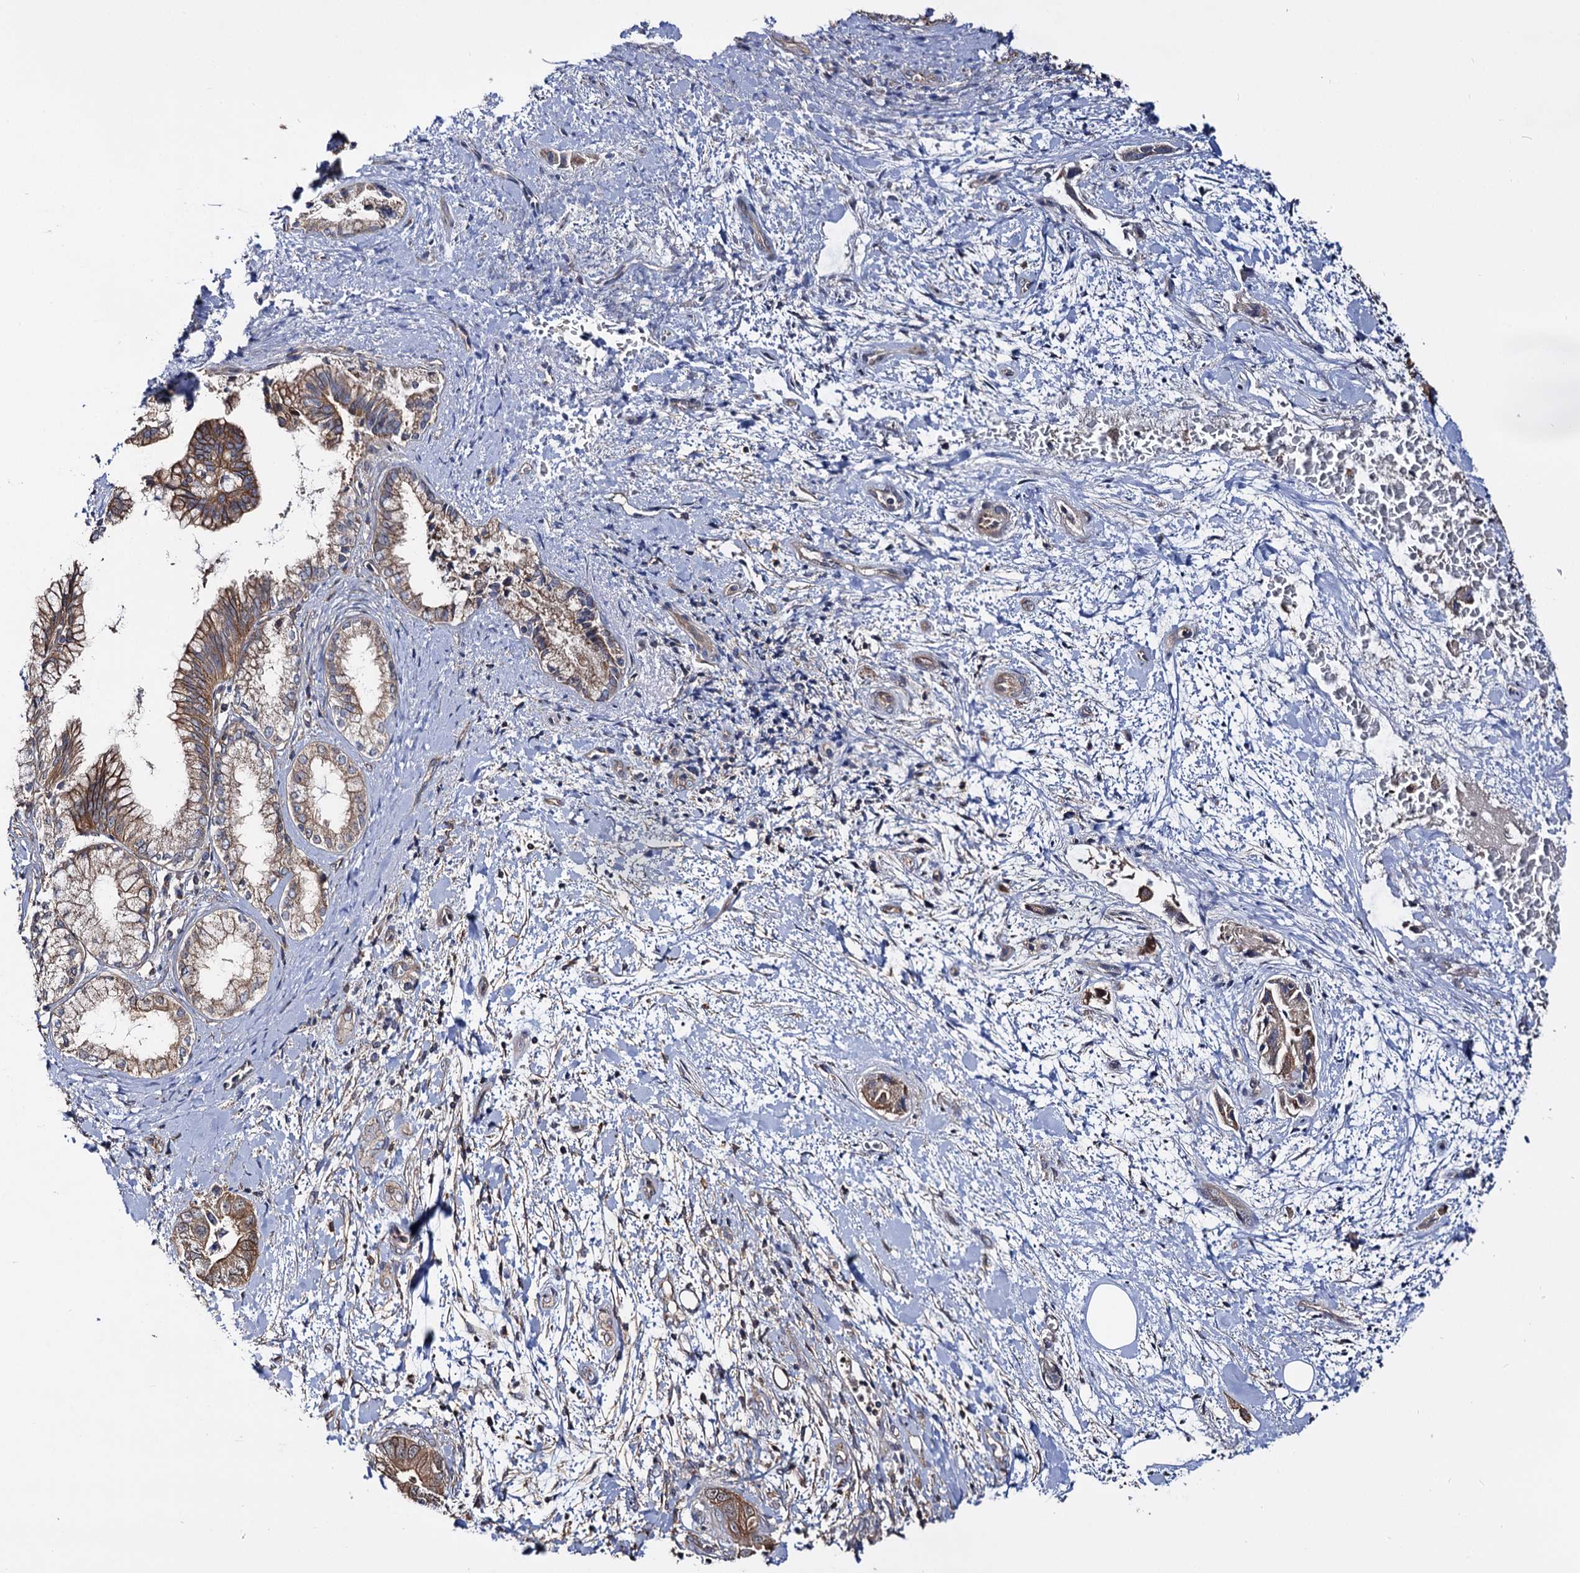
{"staining": {"intensity": "moderate", "quantity": ">75%", "location": "cytoplasmic/membranous"}, "tissue": "pancreatic cancer", "cell_type": "Tumor cells", "image_type": "cancer", "snomed": [{"axis": "morphology", "description": "Adenocarcinoma, NOS"}, {"axis": "topography", "description": "Pancreas"}], "caption": "A photomicrograph showing moderate cytoplasmic/membranous staining in approximately >75% of tumor cells in pancreatic adenocarcinoma, as visualized by brown immunohistochemical staining.", "gene": "IDI1", "patient": {"sex": "female", "age": 78}}